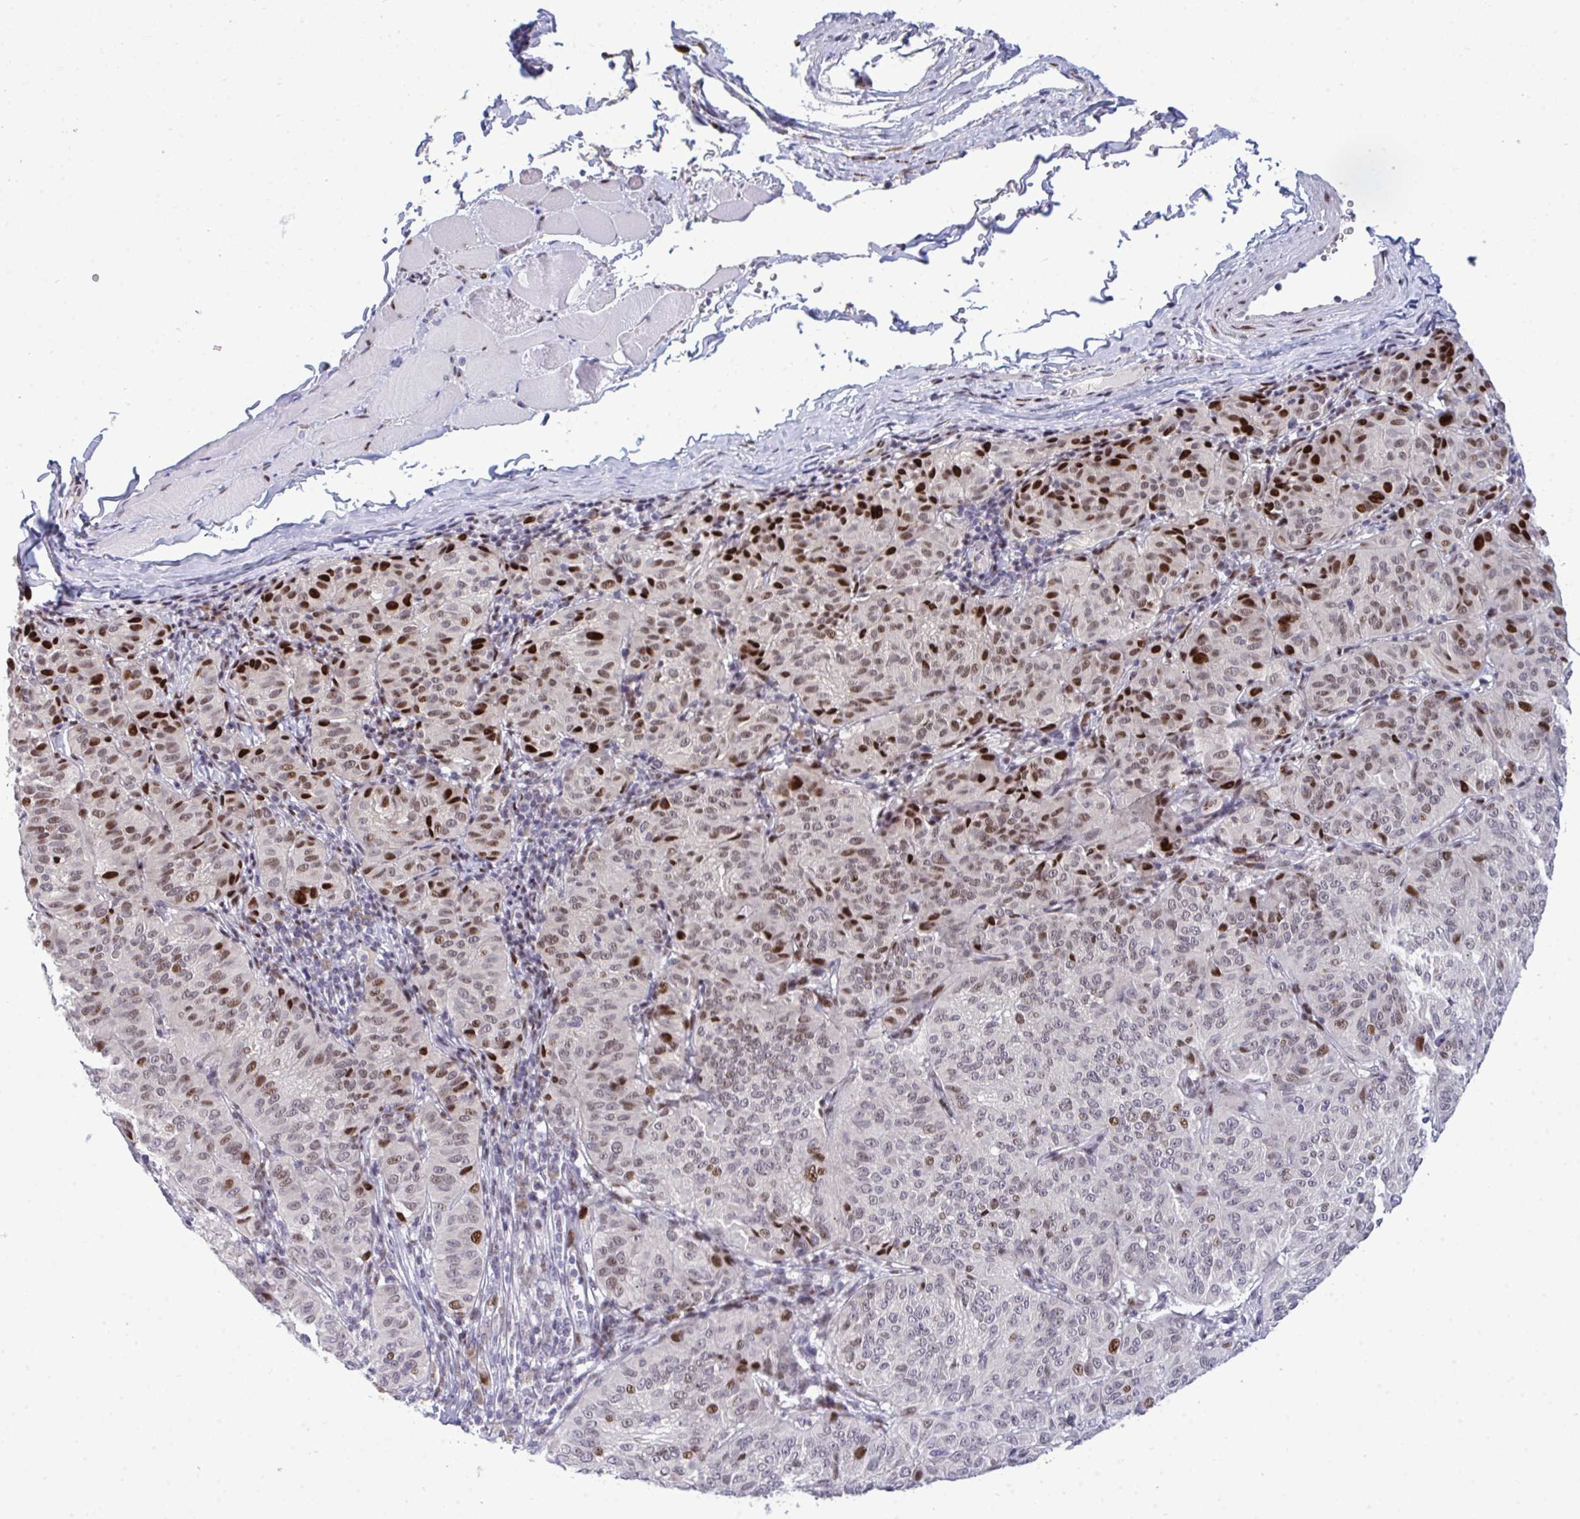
{"staining": {"intensity": "strong", "quantity": "25%-75%", "location": "nuclear"}, "tissue": "melanoma", "cell_type": "Tumor cells", "image_type": "cancer", "snomed": [{"axis": "morphology", "description": "Malignant melanoma, NOS"}, {"axis": "topography", "description": "Skin"}], "caption": "Immunohistochemical staining of malignant melanoma reveals strong nuclear protein expression in approximately 25%-75% of tumor cells. (DAB IHC, brown staining for protein, blue staining for nuclei).", "gene": "TAB1", "patient": {"sex": "female", "age": 72}}